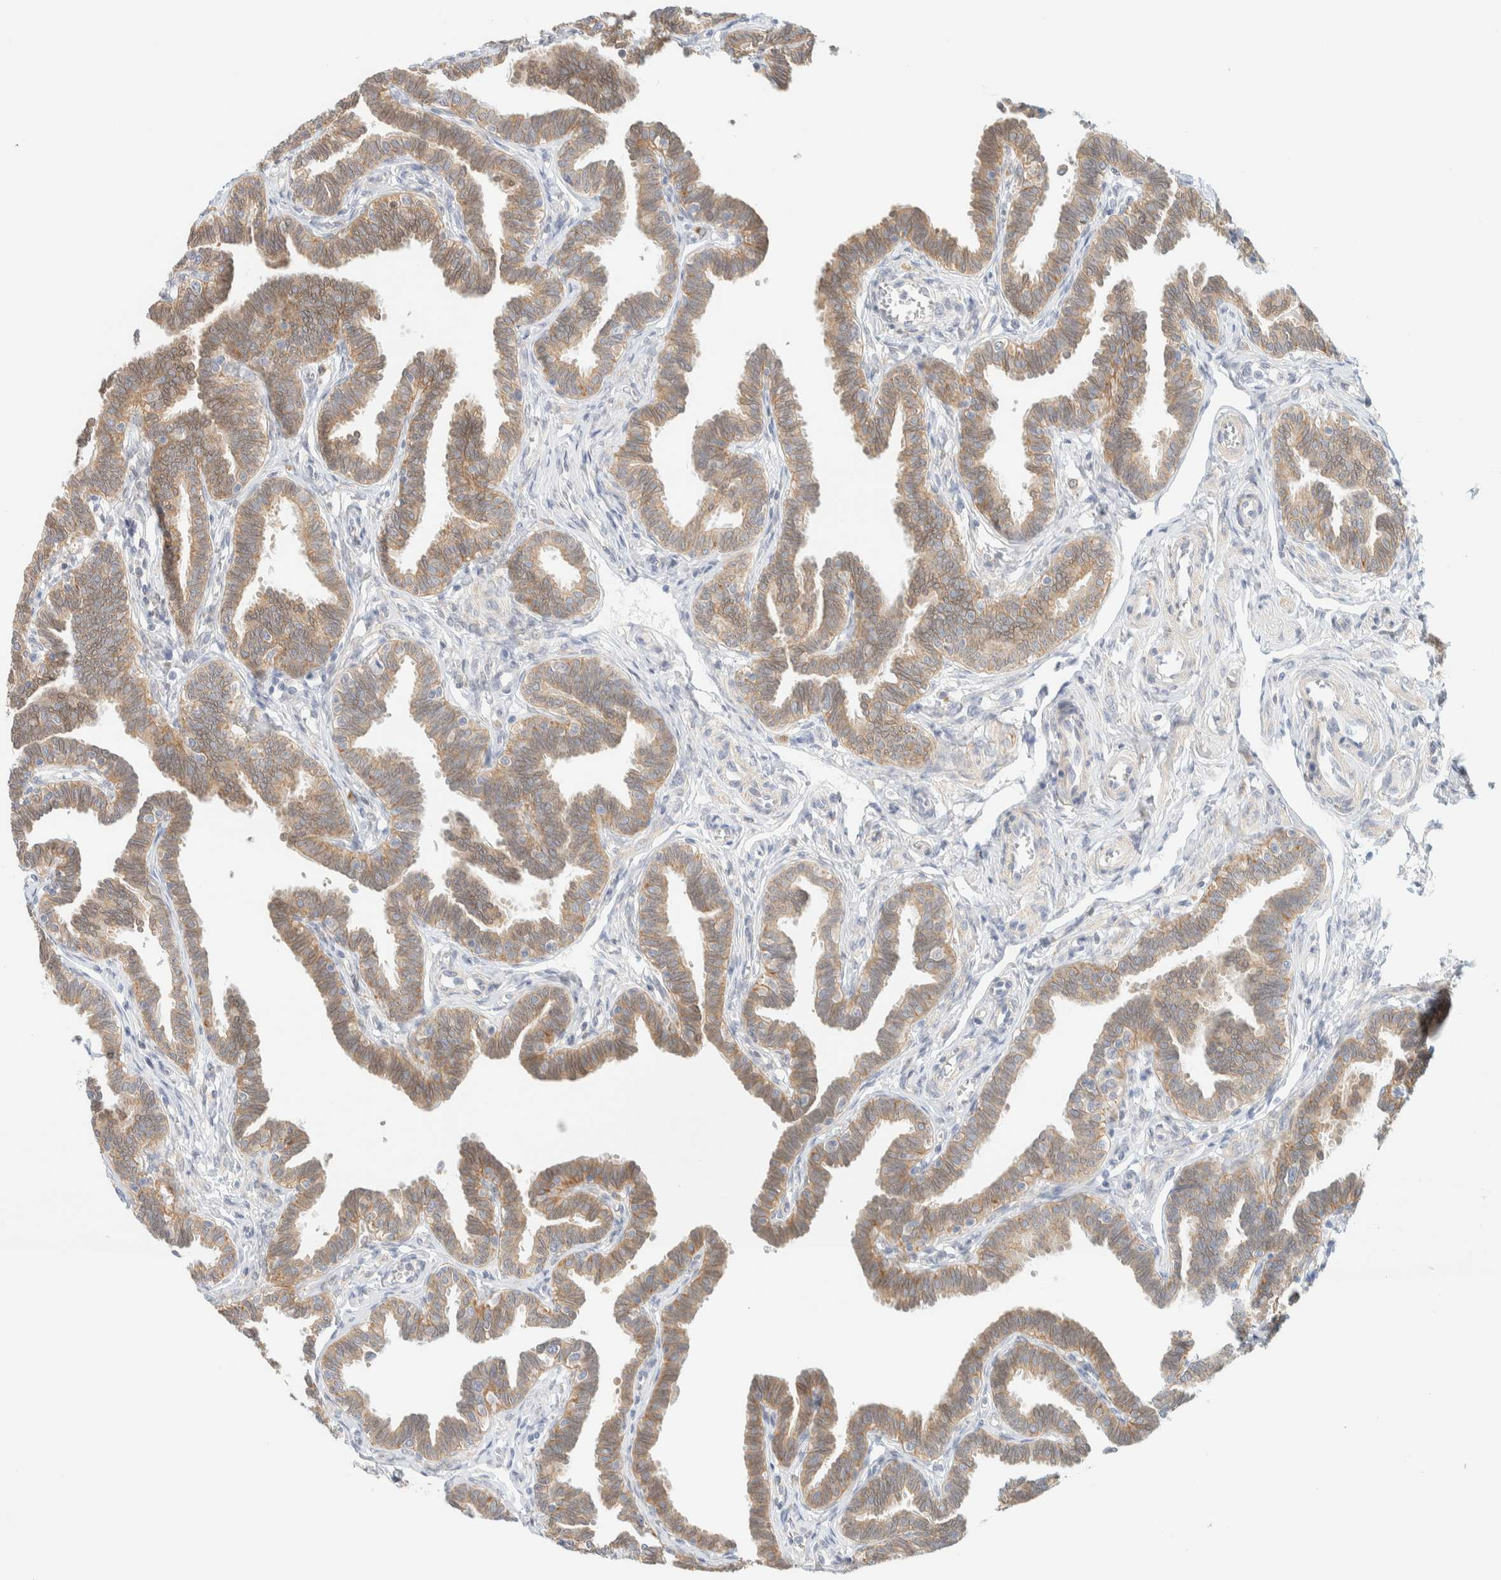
{"staining": {"intensity": "moderate", "quantity": ">75%", "location": "cytoplasmic/membranous"}, "tissue": "fallopian tube", "cell_type": "Glandular cells", "image_type": "normal", "snomed": [{"axis": "morphology", "description": "Normal tissue, NOS"}, {"axis": "topography", "description": "Fallopian tube"}, {"axis": "topography", "description": "Ovary"}], "caption": "Normal fallopian tube displays moderate cytoplasmic/membranous staining in about >75% of glandular cells.", "gene": "NT5C", "patient": {"sex": "female", "age": 23}}